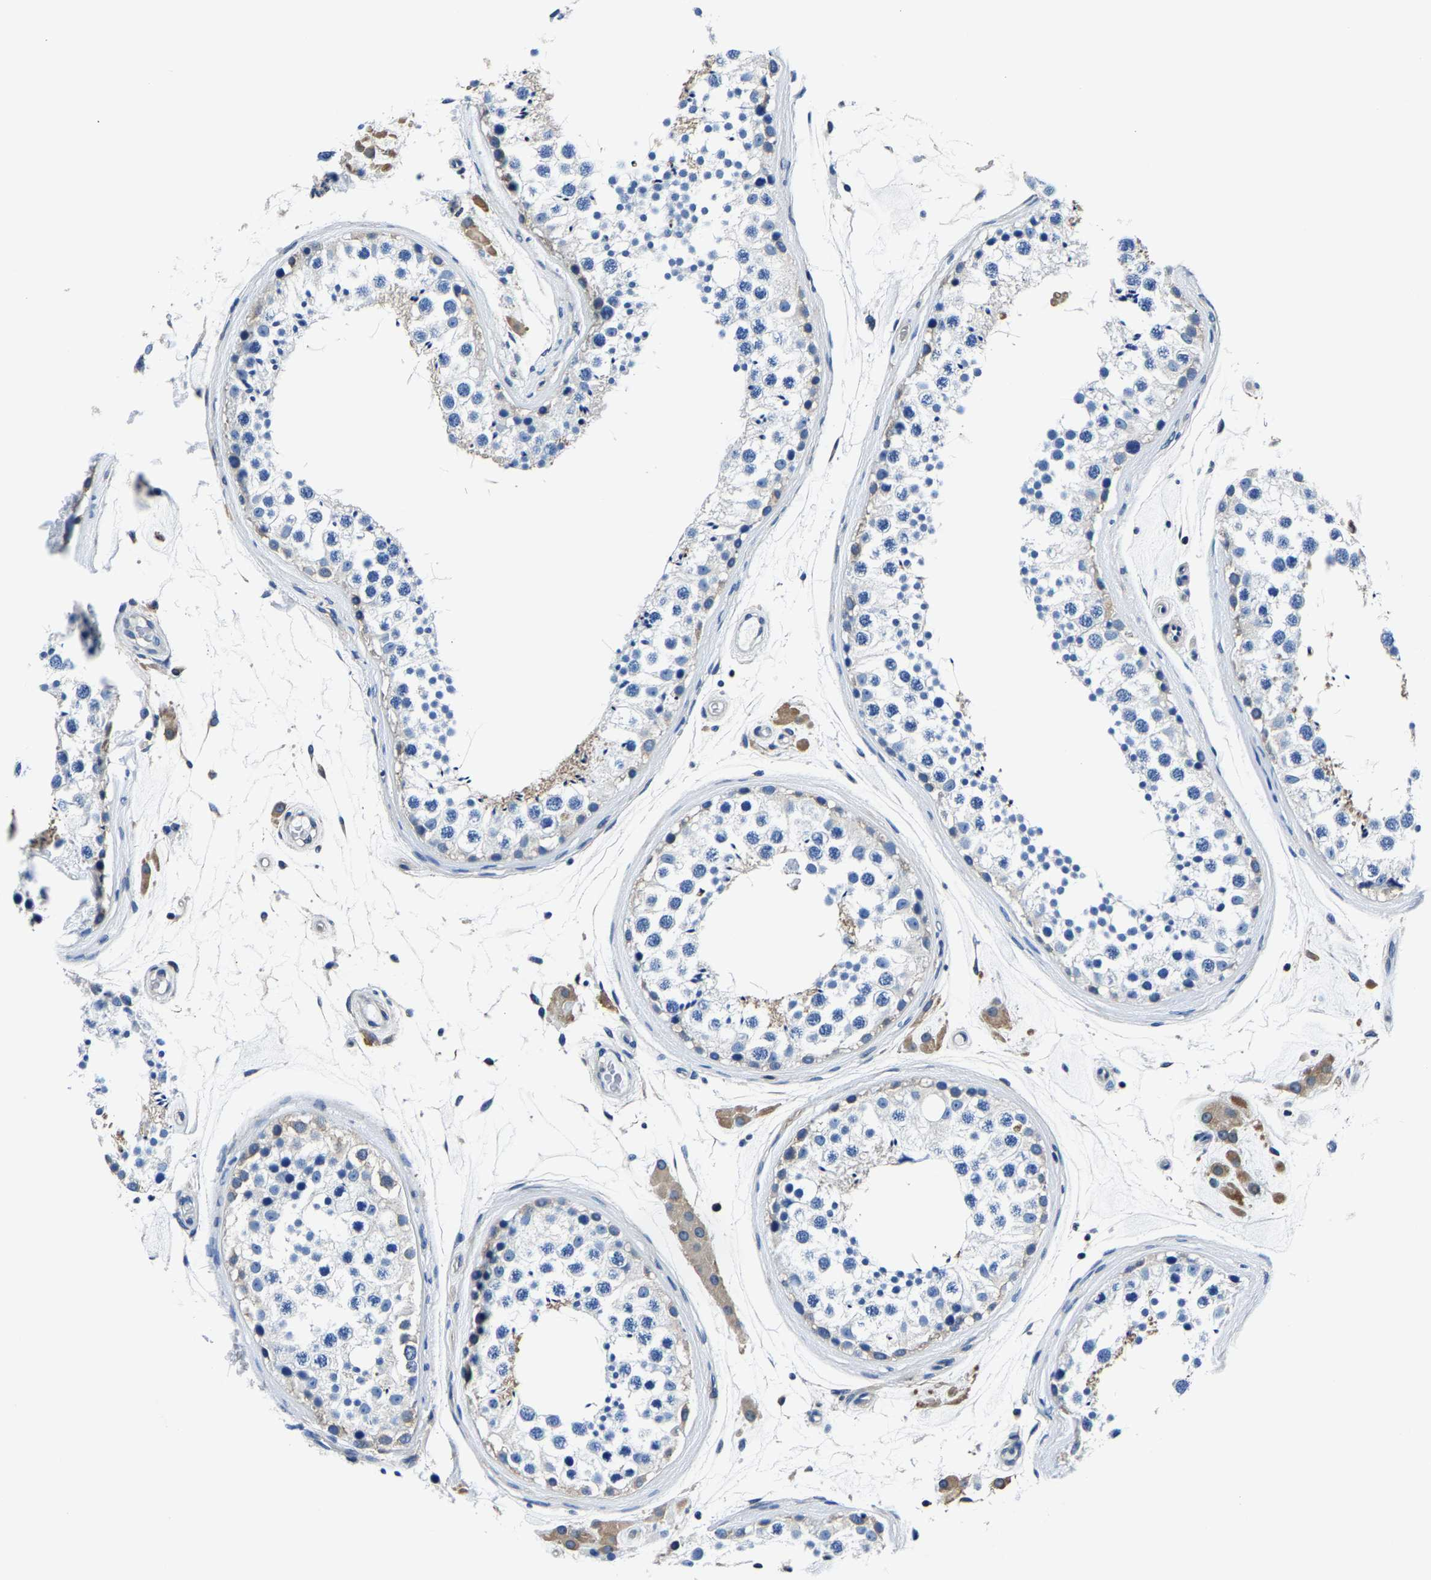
{"staining": {"intensity": "negative", "quantity": "none", "location": "none"}, "tissue": "testis", "cell_type": "Cells in seminiferous ducts", "image_type": "normal", "snomed": [{"axis": "morphology", "description": "Normal tissue, NOS"}, {"axis": "topography", "description": "Testis"}], "caption": "Immunohistochemistry image of benign testis: human testis stained with DAB (3,3'-diaminobenzidine) demonstrates no significant protein staining in cells in seminiferous ducts.", "gene": "ALDOB", "patient": {"sex": "male", "age": 46}}